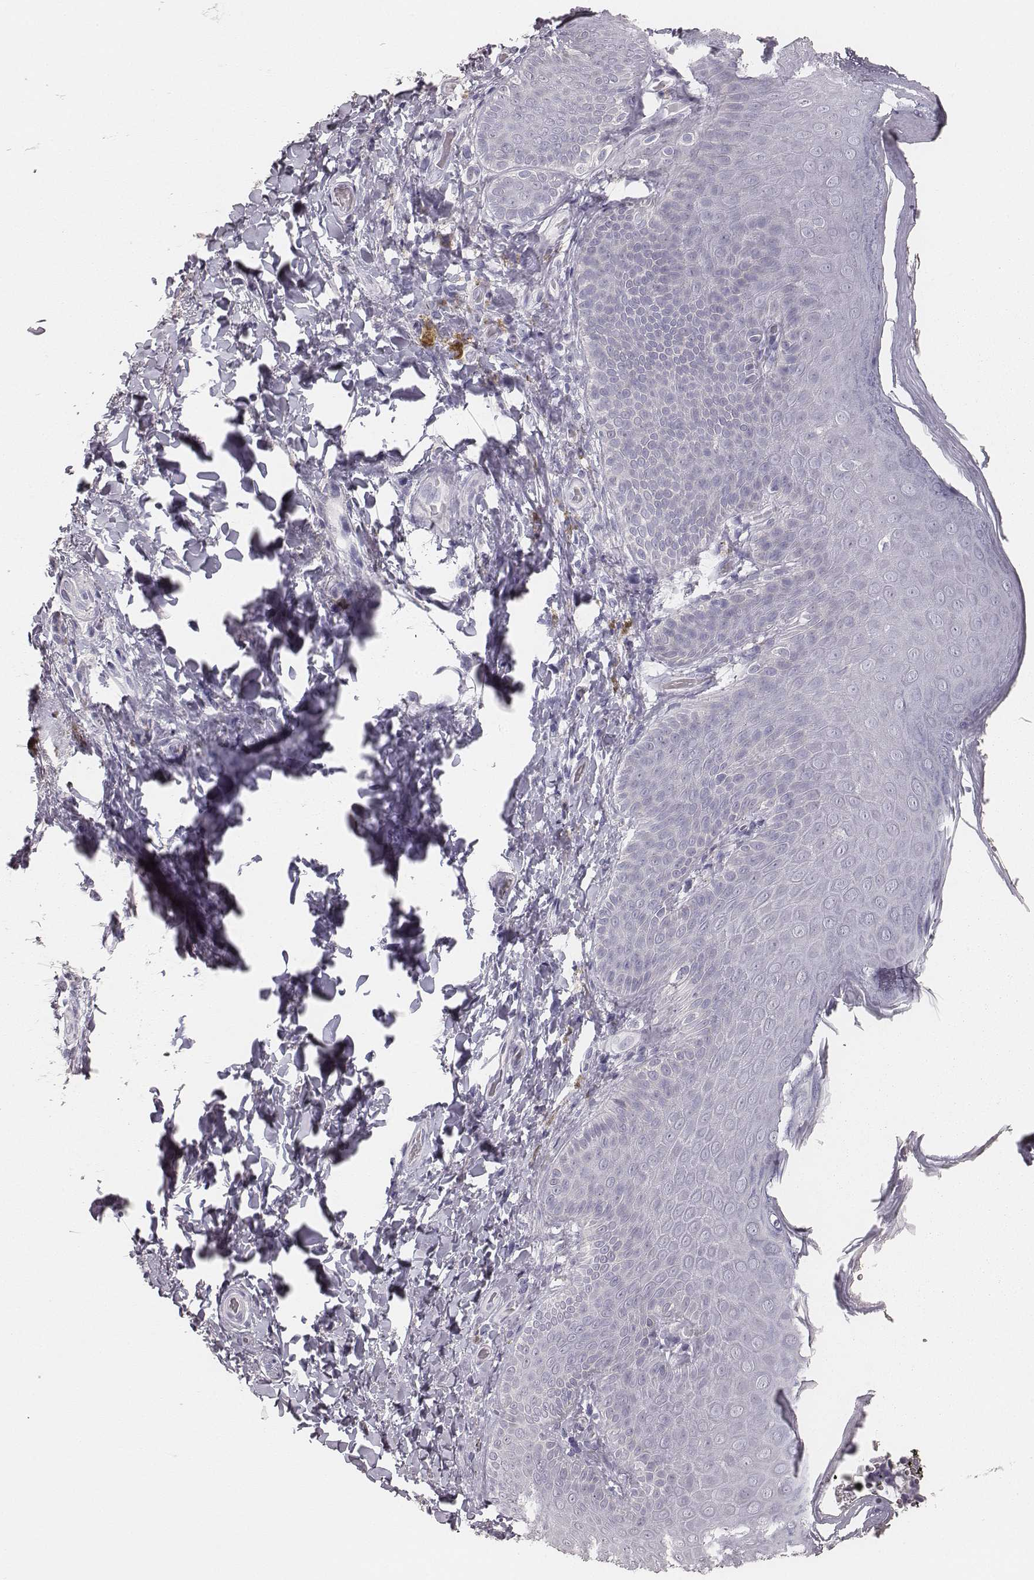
{"staining": {"intensity": "negative", "quantity": "none", "location": "none"}, "tissue": "skin", "cell_type": "Epidermal cells", "image_type": "normal", "snomed": [{"axis": "morphology", "description": "Normal tissue, NOS"}, {"axis": "topography", "description": "Anal"}], "caption": "This is a histopathology image of IHC staining of normal skin, which shows no expression in epidermal cells. (DAB (3,3'-diaminobenzidine) IHC, high magnification).", "gene": "MYH6", "patient": {"sex": "male", "age": 53}}